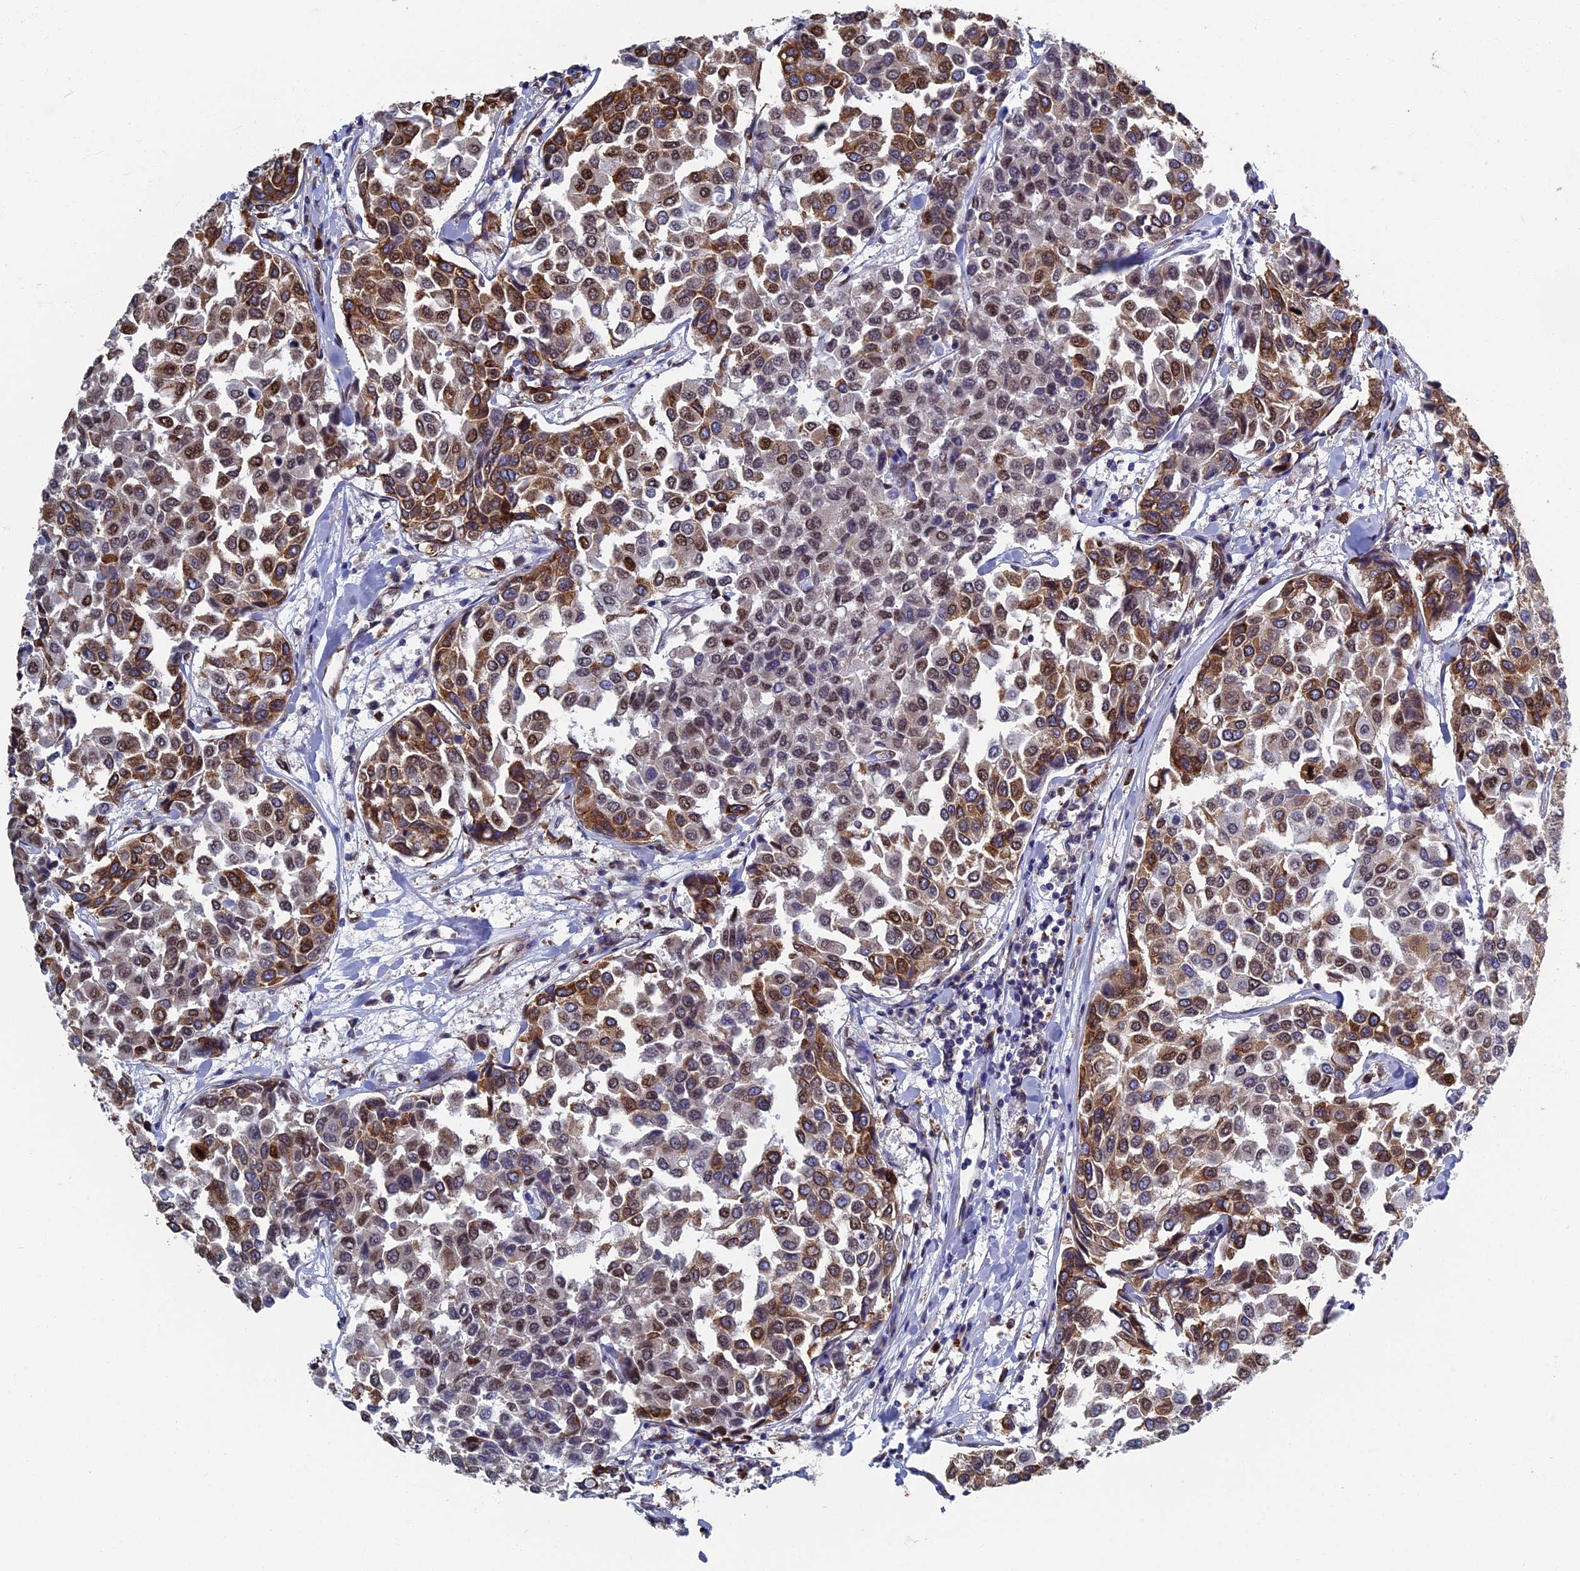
{"staining": {"intensity": "moderate", "quantity": "25%-75%", "location": "cytoplasmic/membranous,nuclear"}, "tissue": "breast cancer", "cell_type": "Tumor cells", "image_type": "cancer", "snomed": [{"axis": "morphology", "description": "Duct carcinoma"}, {"axis": "topography", "description": "Breast"}], "caption": "Breast cancer (intraductal carcinoma) was stained to show a protein in brown. There is medium levels of moderate cytoplasmic/membranous and nuclear staining in approximately 25%-75% of tumor cells.", "gene": "YBX1", "patient": {"sex": "female", "age": 55}}